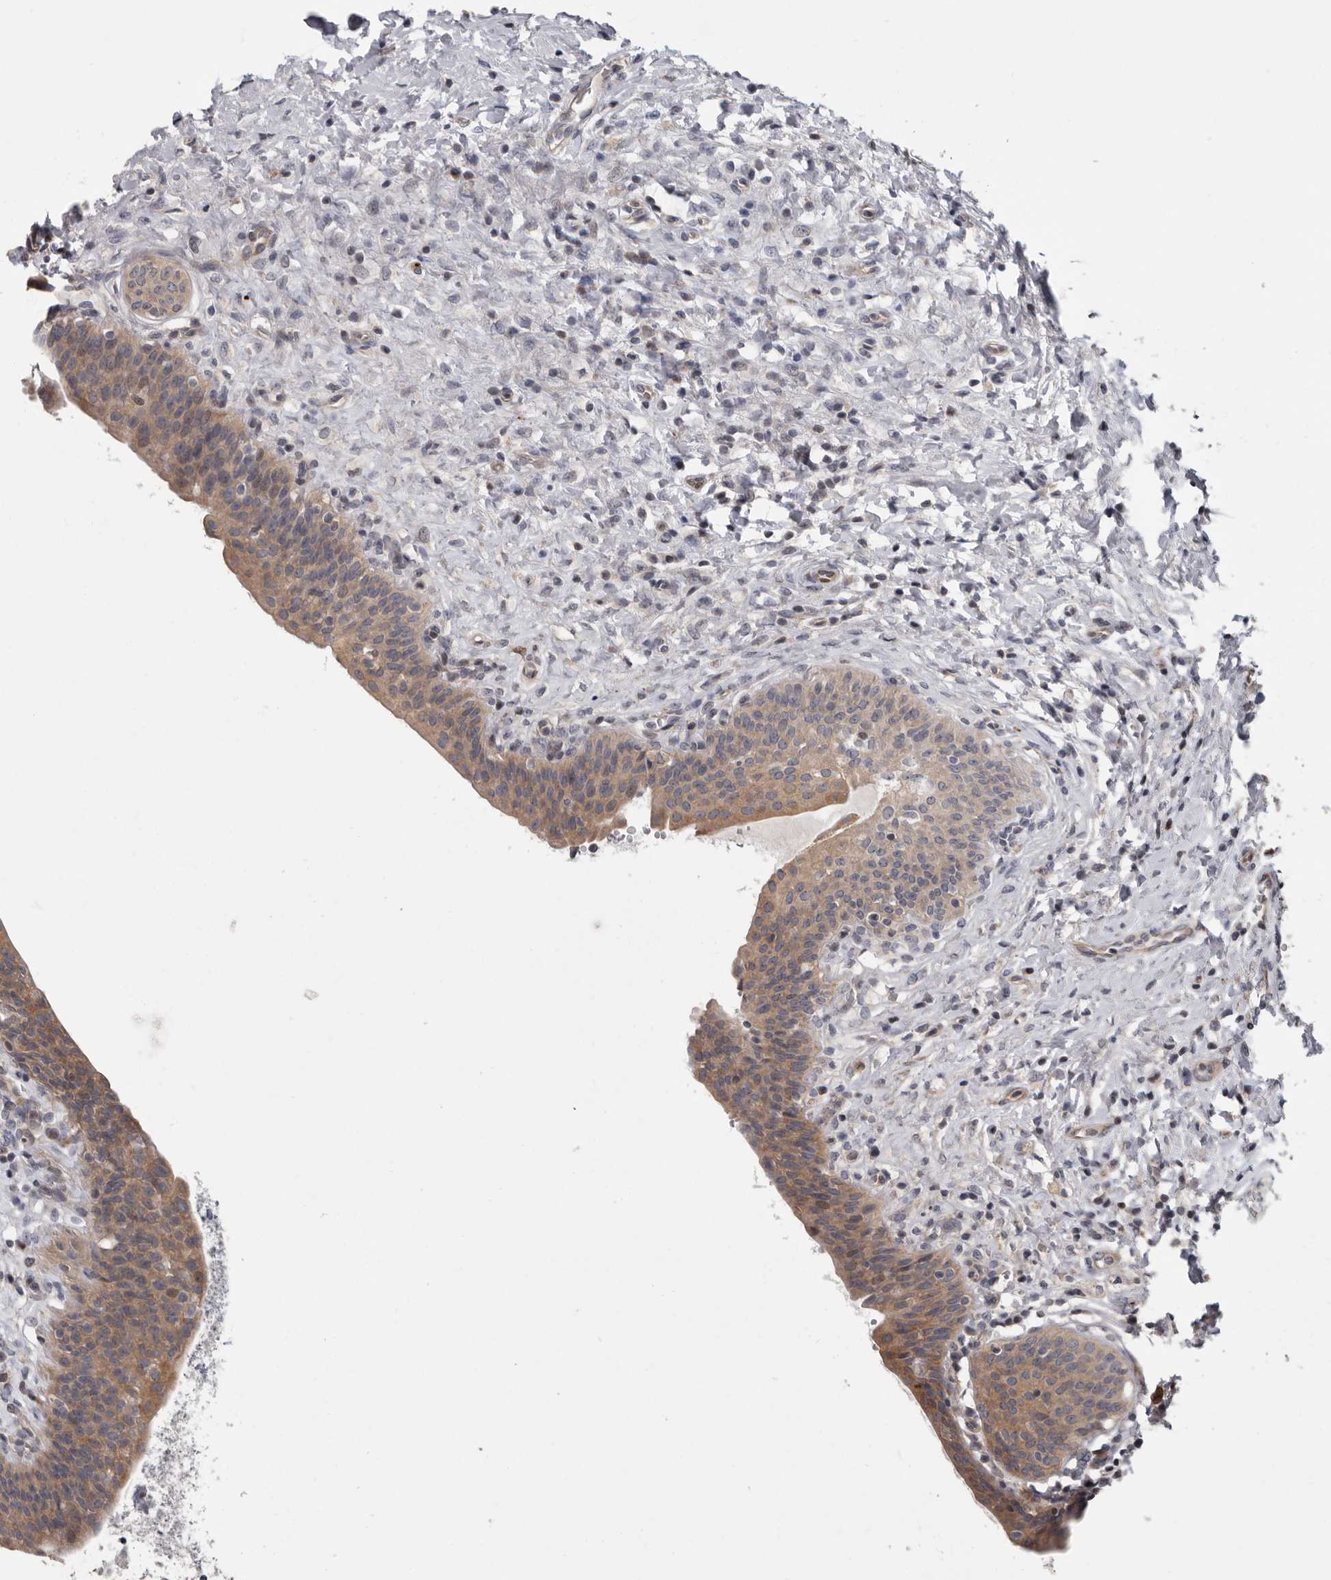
{"staining": {"intensity": "moderate", "quantity": ">75%", "location": "cytoplasmic/membranous"}, "tissue": "urinary bladder", "cell_type": "Urothelial cells", "image_type": "normal", "snomed": [{"axis": "morphology", "description": "Normal tissue, NOS"}, {"axis": "topography", "description": "Urinary bladder"}], "caption": "The photomicrograph reveals a brown stain indicating the presence of a protein in the cytoplasmic/membranous of urothelial cells in urinary bladder.", "gene": "FGFR4", "patient": {"sex": "male", "age": 83}}